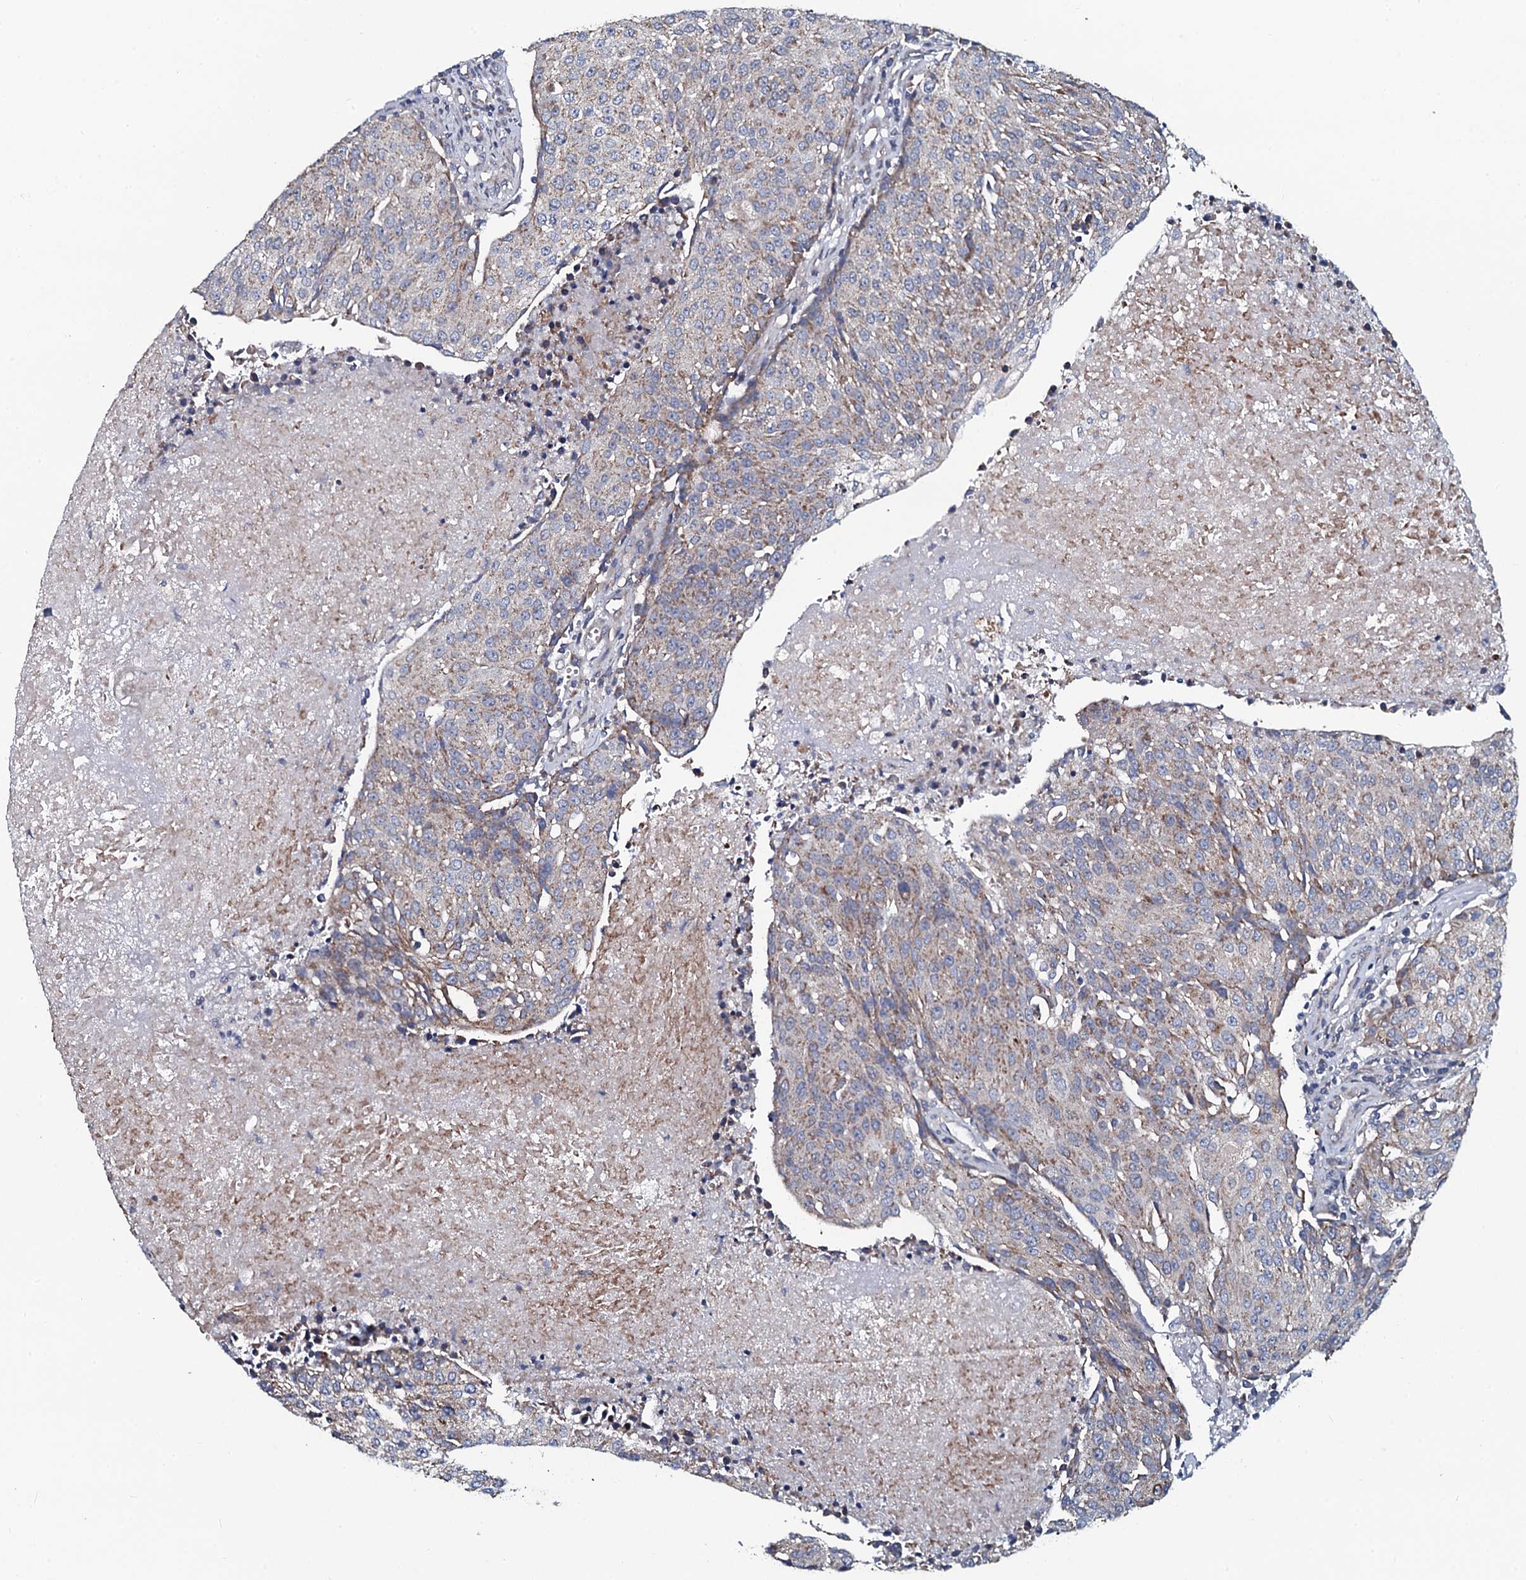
{"staining": {"intensity": "weak", "quantity": "25%-75%", "location": "cytoplasmic/membranous"}, "tissue": "urothelial cancer", "cell_type": "Tumor cells", "image_type": "cancer", "snomed": [{"axis": "morphology", "description": "Urothelial carcinoma, High grade"}, {"axis": "topography", "description": "Urinary bladder"}], "caption": "Urothelial cancer was stained to show a protein in brown. There is low levels of weak cytoplasmic/membranous expression in about 25%-75% of tumor cells.", "gene": "KCTD4", "patient": {"sex": "female", "age": 85}}